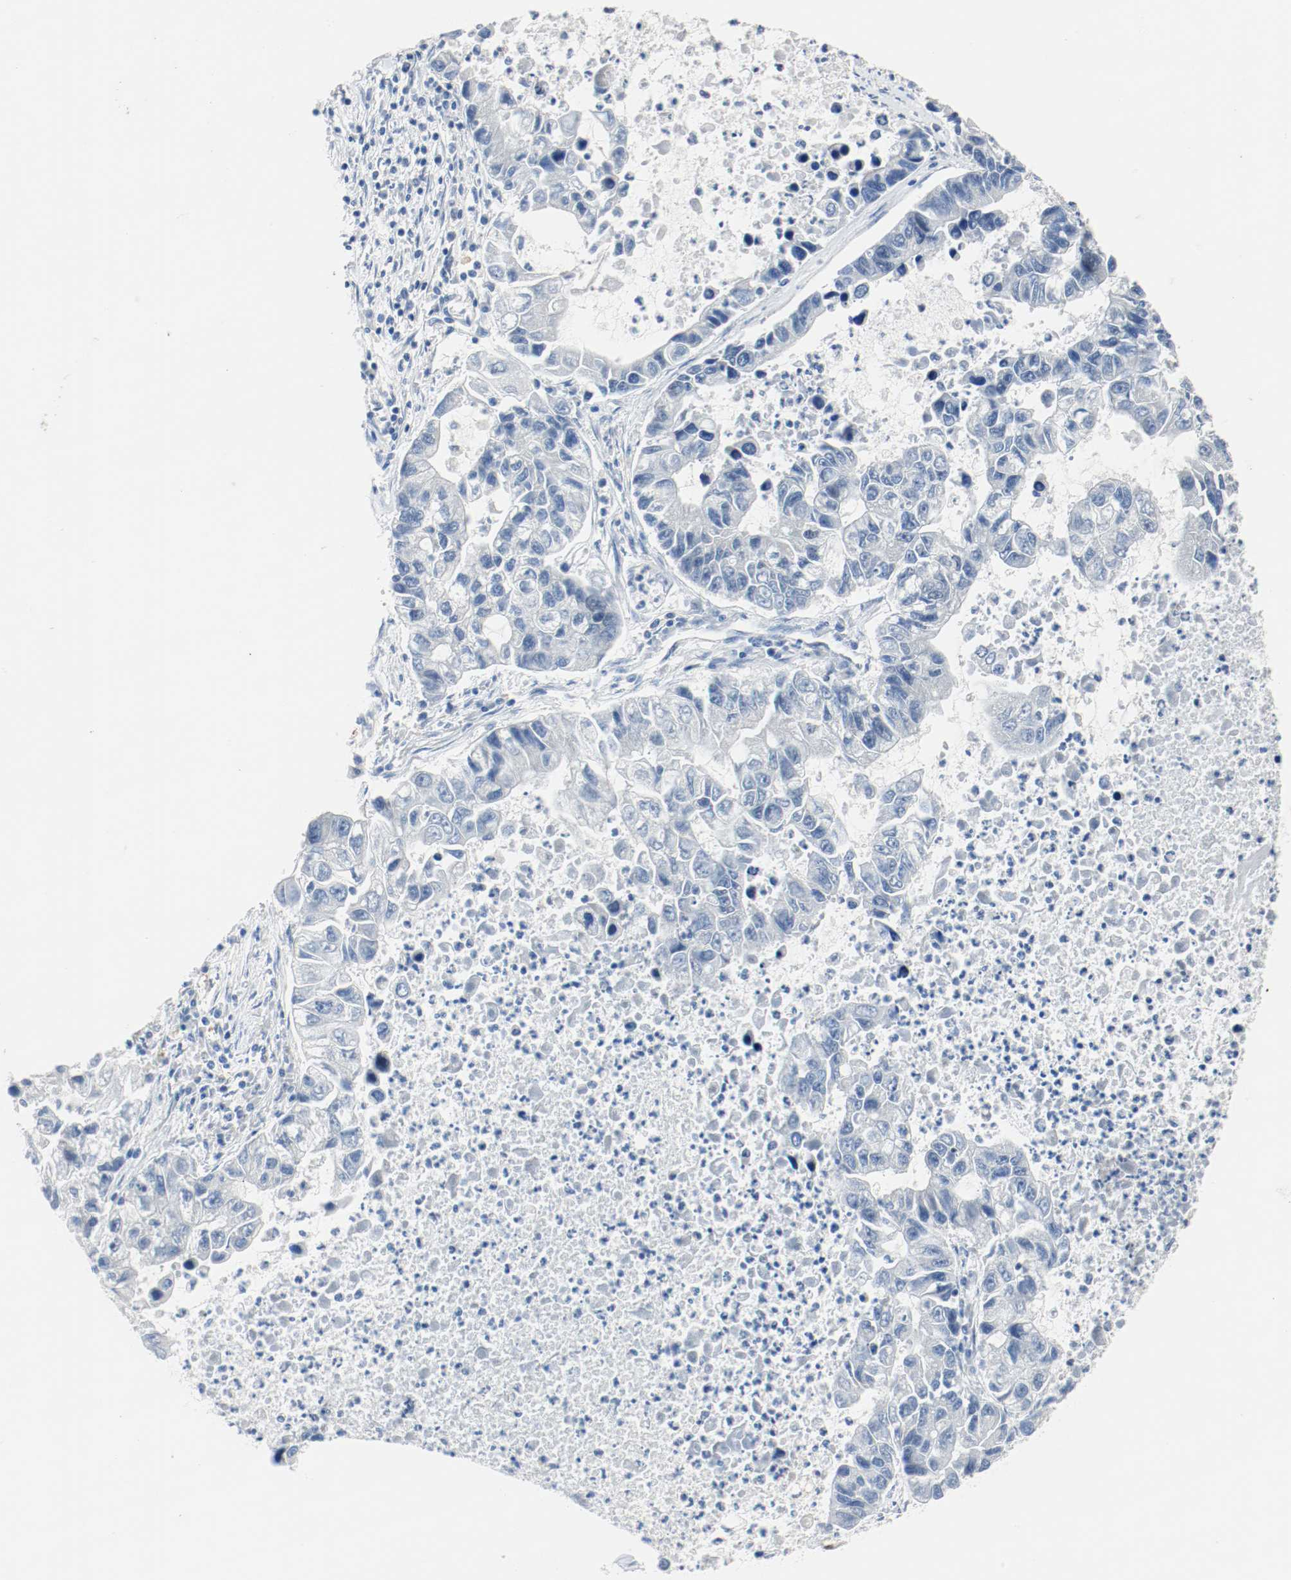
{"staining": {"intensity": "negative", "quantity": "none", "location": "none"}, "tissue": "lung cancer", "cell_type": "Tumor cells", "image_type": "cancer", "snomed": [{"axis": "morphology", "description": "Adenocarcinoma, NOS"}, {"axis": "topography", "description": "Lung"}], "caption": "Histopathology image shows no protein expression in tumor cells of lung cancer (adenocarcinoma) tissue.", "gene": "ASH1L", "patient": {"sex": "female", "age": 51}}